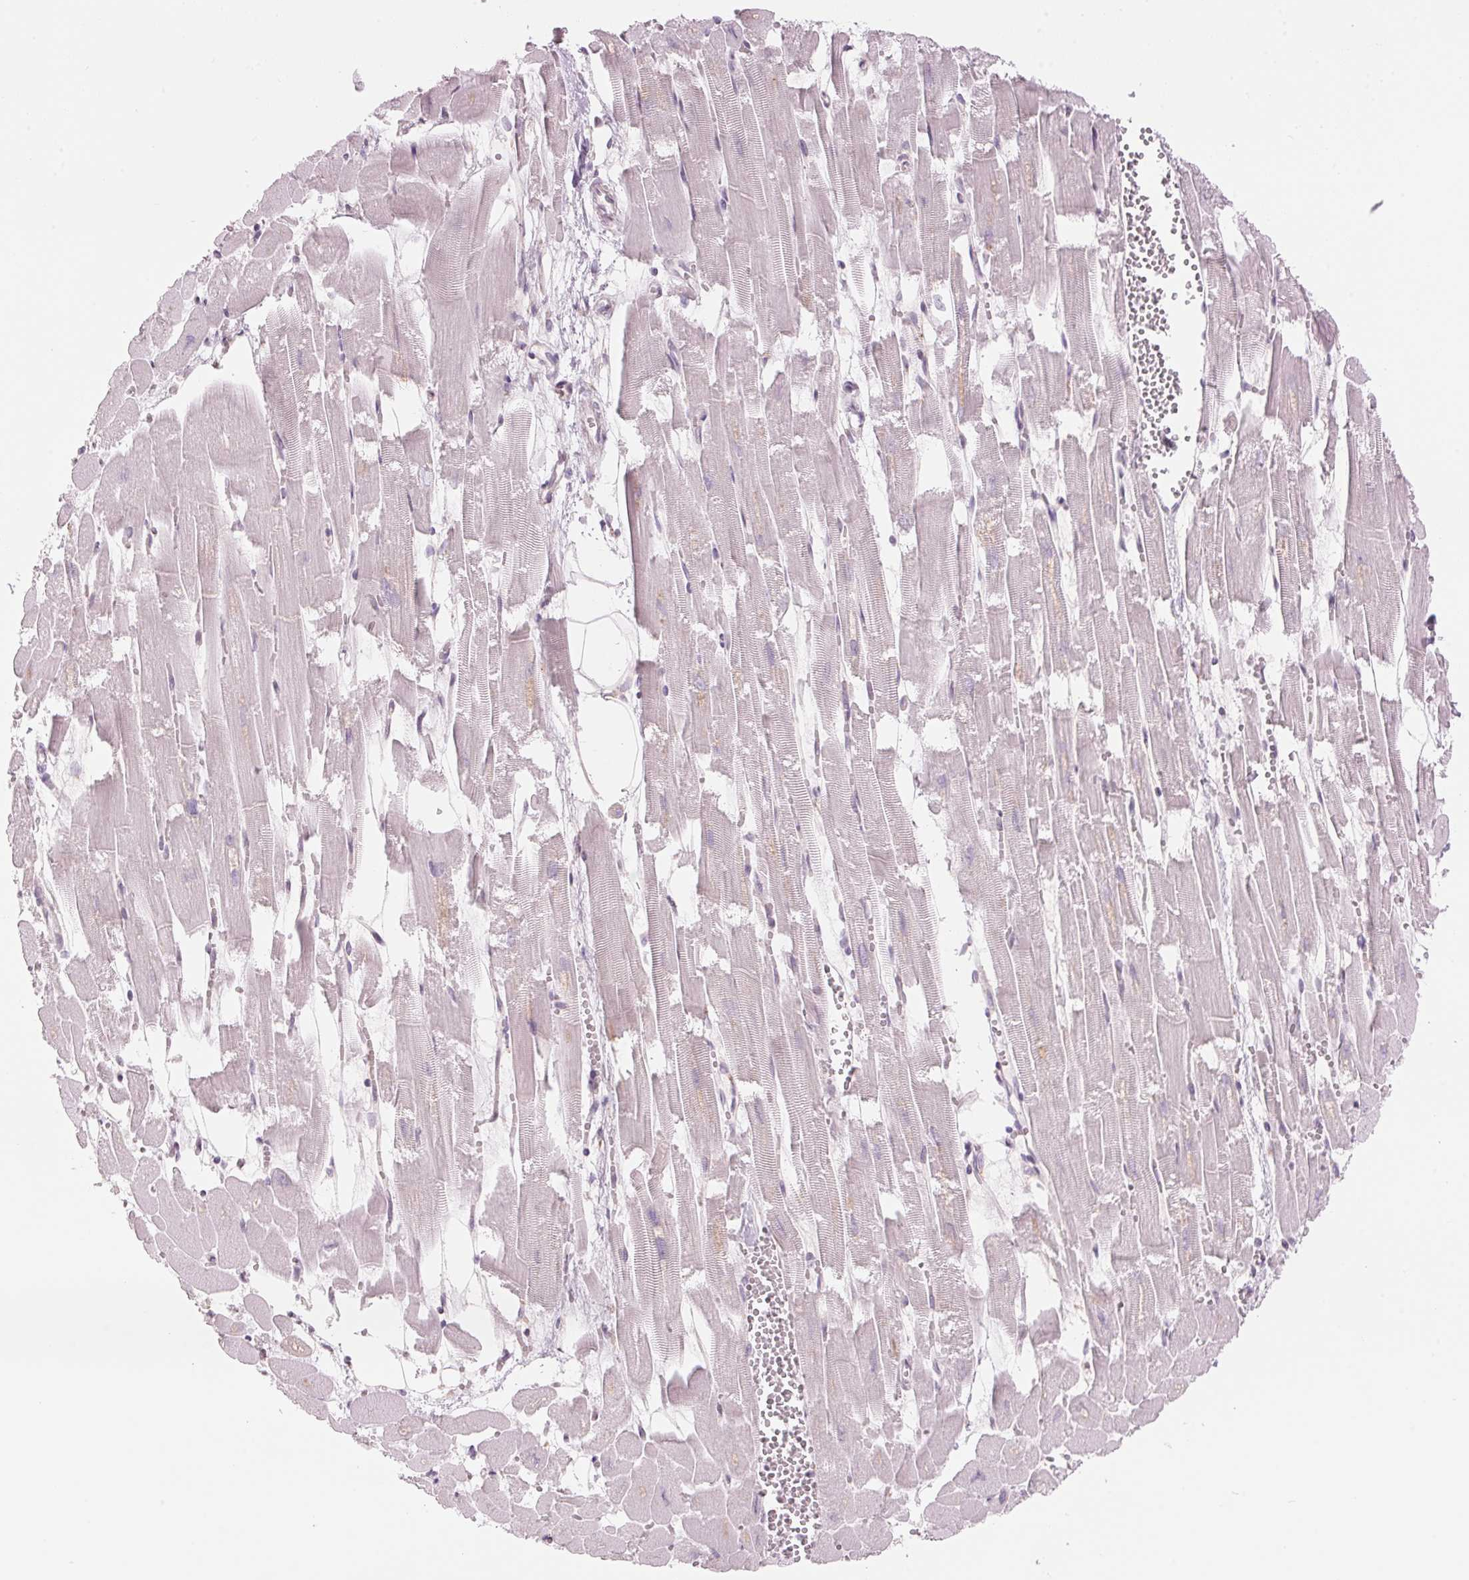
{"staining": {"intensity": "negative", "quantity": "none", "location": "none"}, "tissue": "heart muscle", "cell_type": "Cardiomyocytes", "image_type": "normal", "snomed": [{"axis": "morphology", "description": "Normal tissue, NOS"}, {"axis": "topography", "description": "Heart"}], "caption": "This is an IHC photomicrograph of normal human heart muscle. There is no staining in cardiomyocytes.", "gene": "GNMT", "patient": {"sex": "female", "age": 52}}